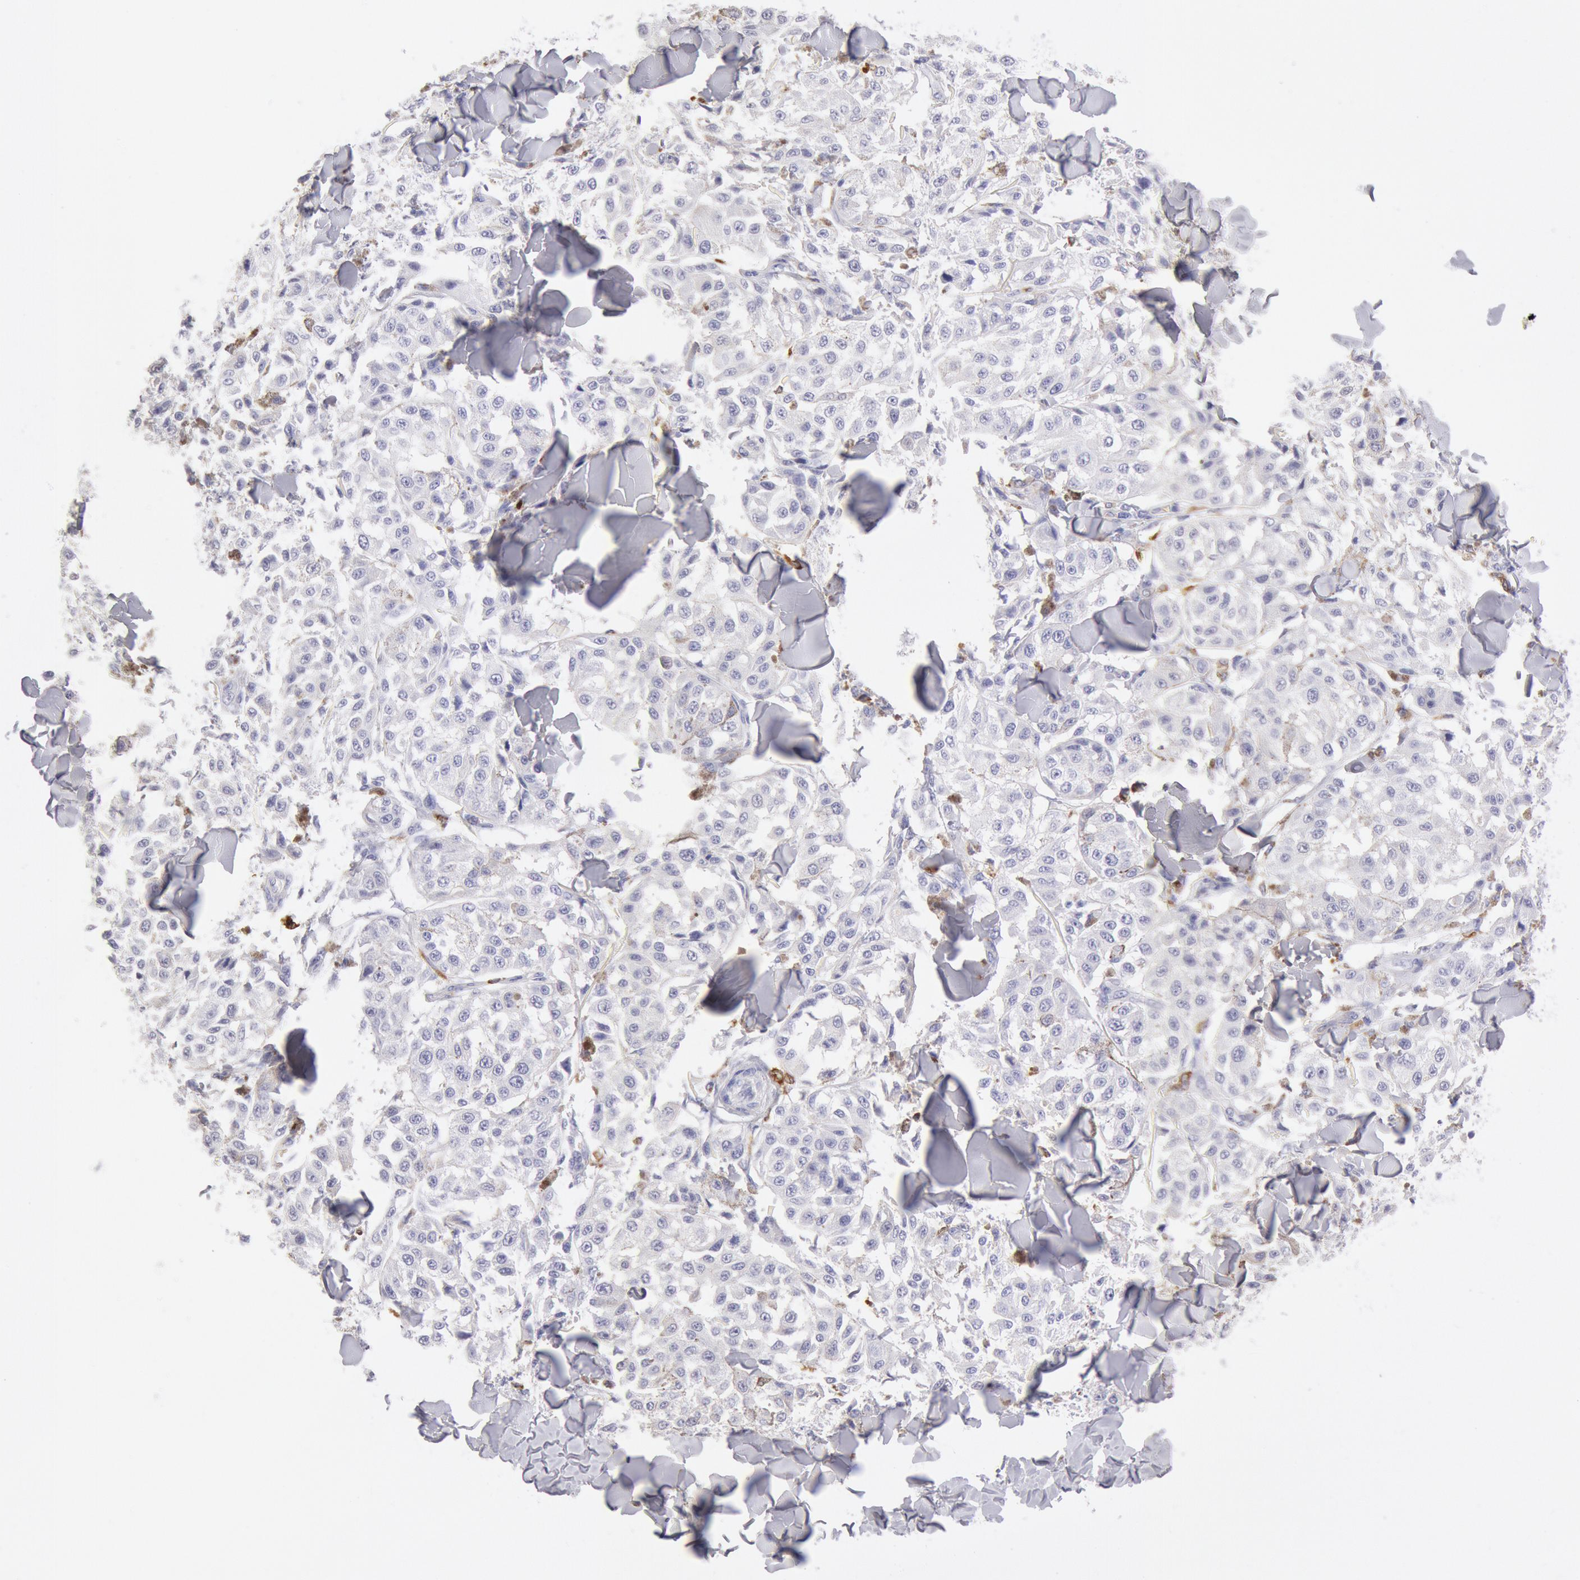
{"staining": {"intensity": "negative", "quantity": "none", "location": "none"}, "tissue": "melanoma", "cell_type": "Tumor cells", "image_type": "cancer", "snomed": [{"axis": "morphology", "description": "Malignant melanoma, NOS"}, {"axis": "topography", "description": "Skin"}], "caption": "The immunohistochemistry (IHC) photomicrograph has no significant expression in tumor cells of malignant melanoma tissue.", "gene": "FCN1", "patient": {"sex": "female", "age": 64}}